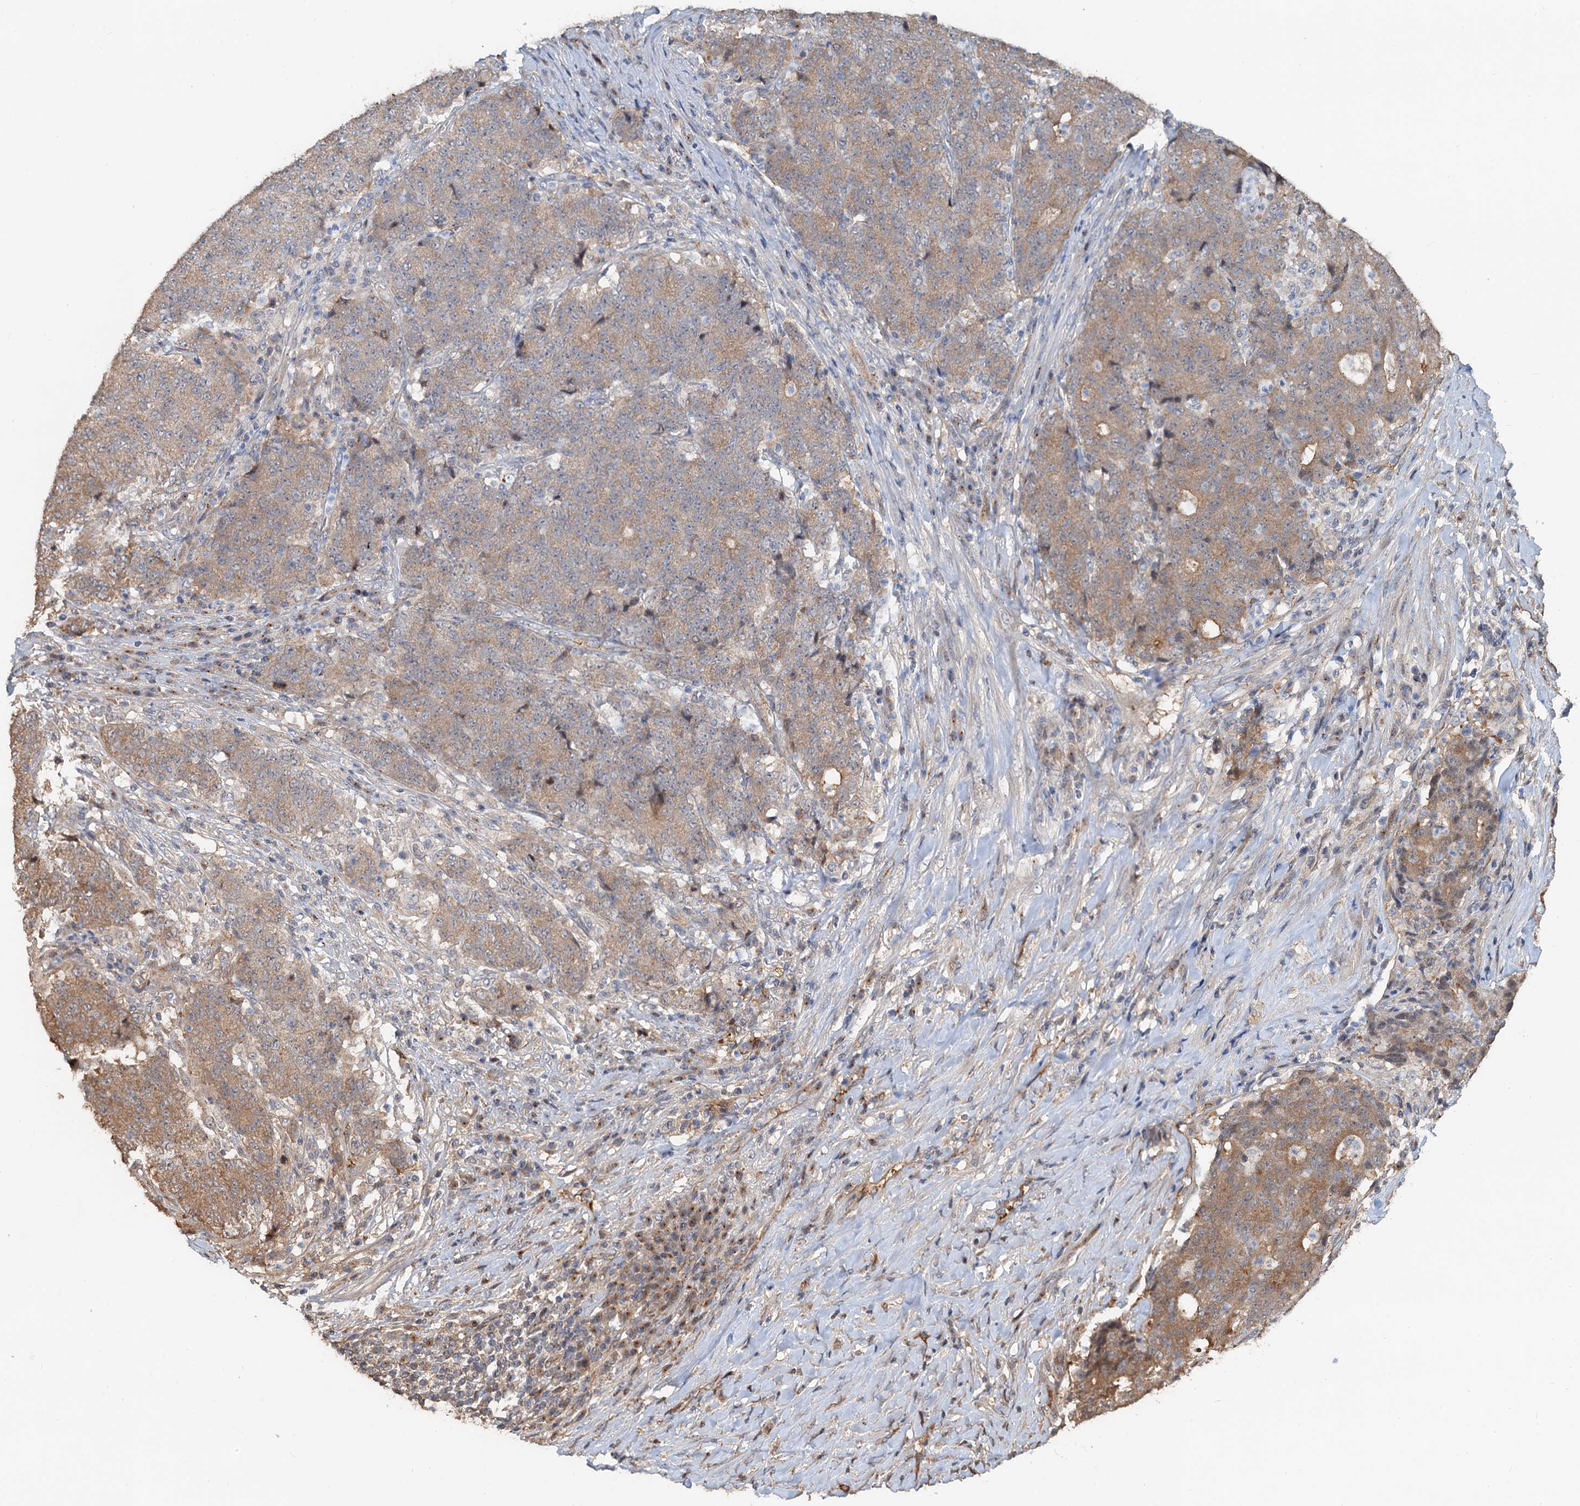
{"staining": {"intensity": "moderate", "quantity": ">75%", "location": "cytoplasmic/membranous"}, "tissue": "colorectal cancer", "cell_type": "Tumor cells", "image_type": "cancer", "snomed": [{"axis": "morphology", "description": "Adenocarcinoma, NOS"}, {"axis": "topography", "description": "Colon"}], "caption": "This is an image of IHC staining of colorectal cancer, which shows moderate expression in the cytoplasmic/membranous of tumor cells.", "gene": "DEXI", "patient": {"sex": "female", "age": 75}}